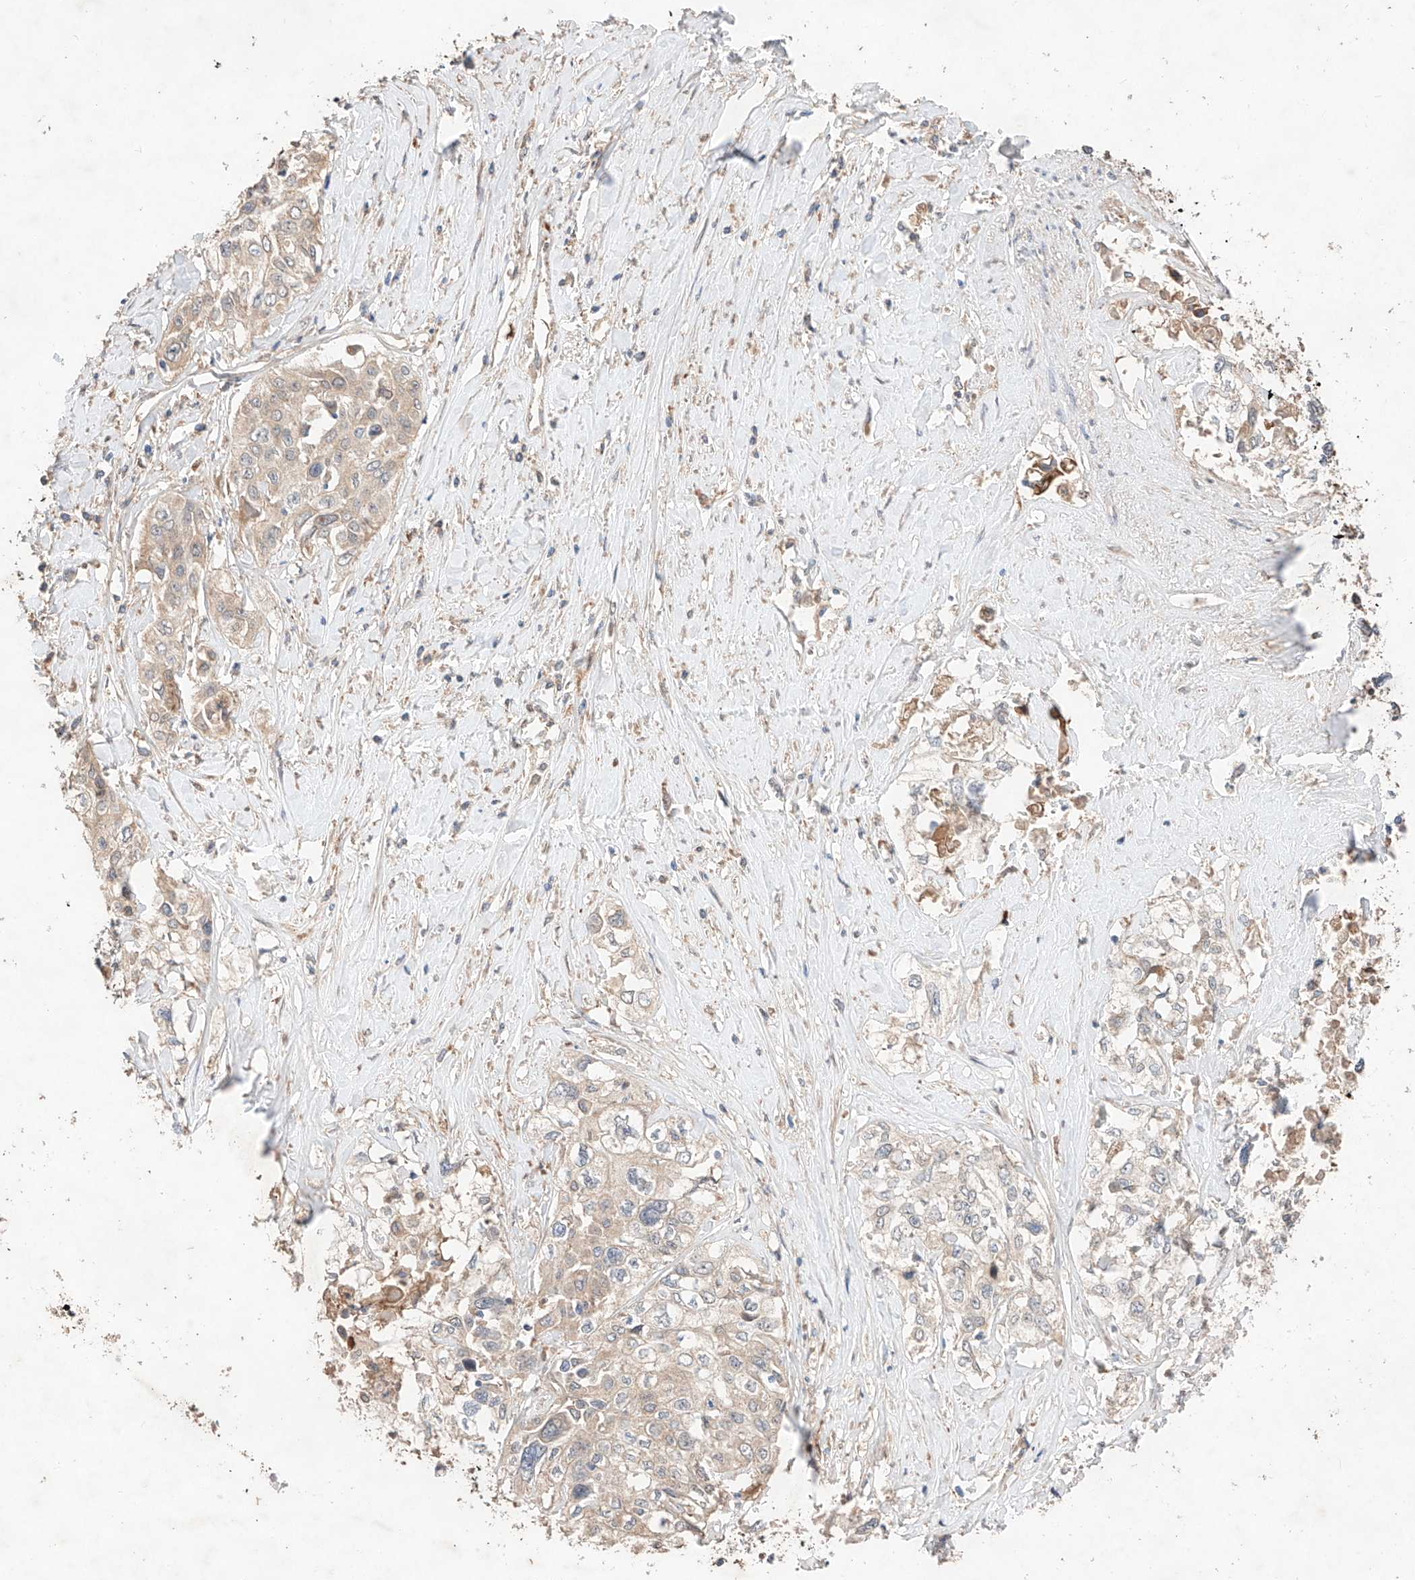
{"staining": {"intensity": "negative", "quantity": "none", "location": "none"}, "tissue": "cervical cancer", "cell_type": "Tumor cells", "image_type": "cancer", "snomed": [{"axis": "morphology", "description": "Squamous cell carcinoma, NOS"}, {"axis": "topography", "description": "Cervix"}], "caption": "Tumor cells show no significant protein positivity in squamous cell carcinoma (cervical).", "gene": "C6orf62", "patient": {"sex": "female", "age": 31}}